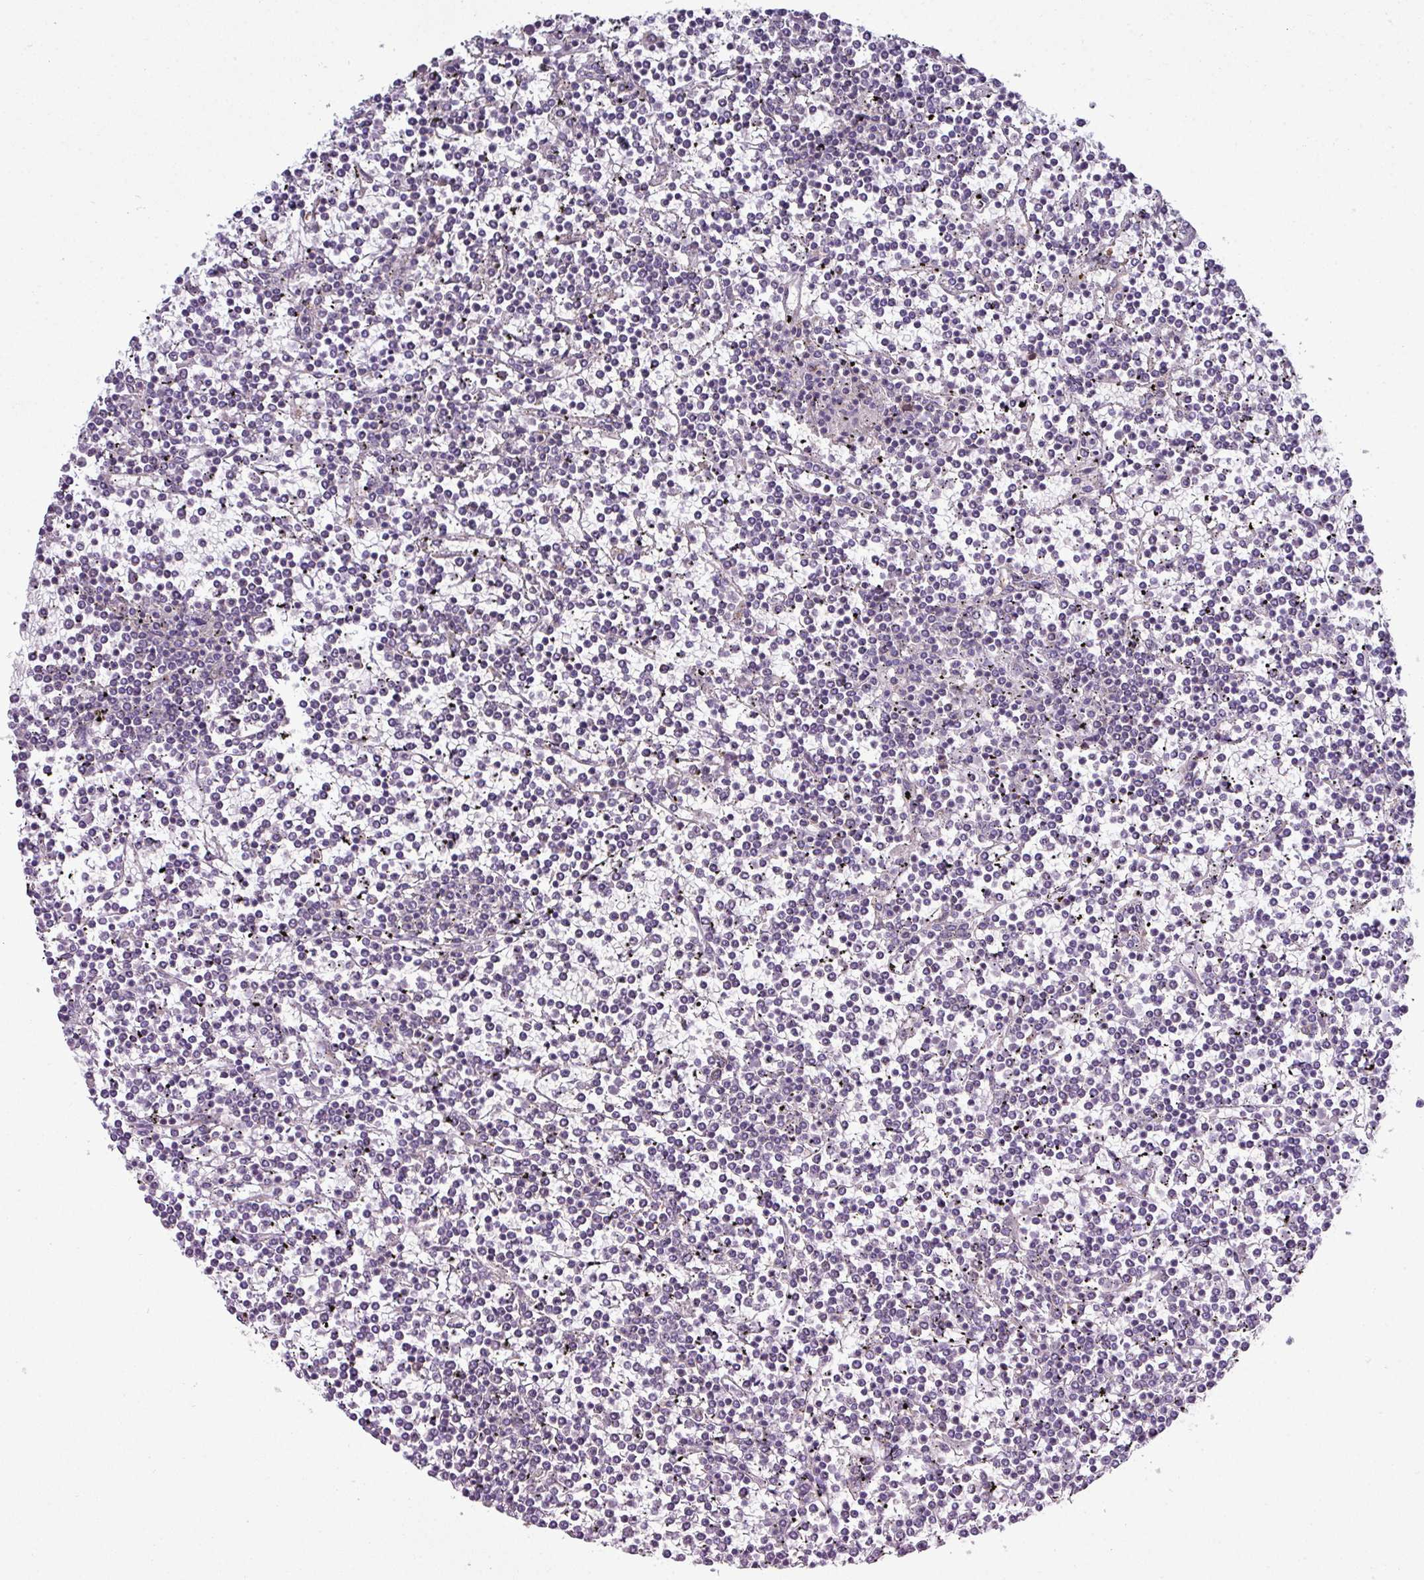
{"staining": {"intensity": "negative", "quantity": "none", "location": "none"}, "tissue": "lymphoma", "cell_type": "Tumor cells", "image_type": "cancer", "snomed": [{"axis": "morphology", "description": "Malignant lymphoma, non-Hodgkin's type, Low grade"}, {"axis": "topography", "description": "Spleen"}], "caption": "Micrograph shows no protein expression in tumor cells of lymphoma tissue.", "gene": "AGAP5", "patient": {"sex": "female", "age": 19}}